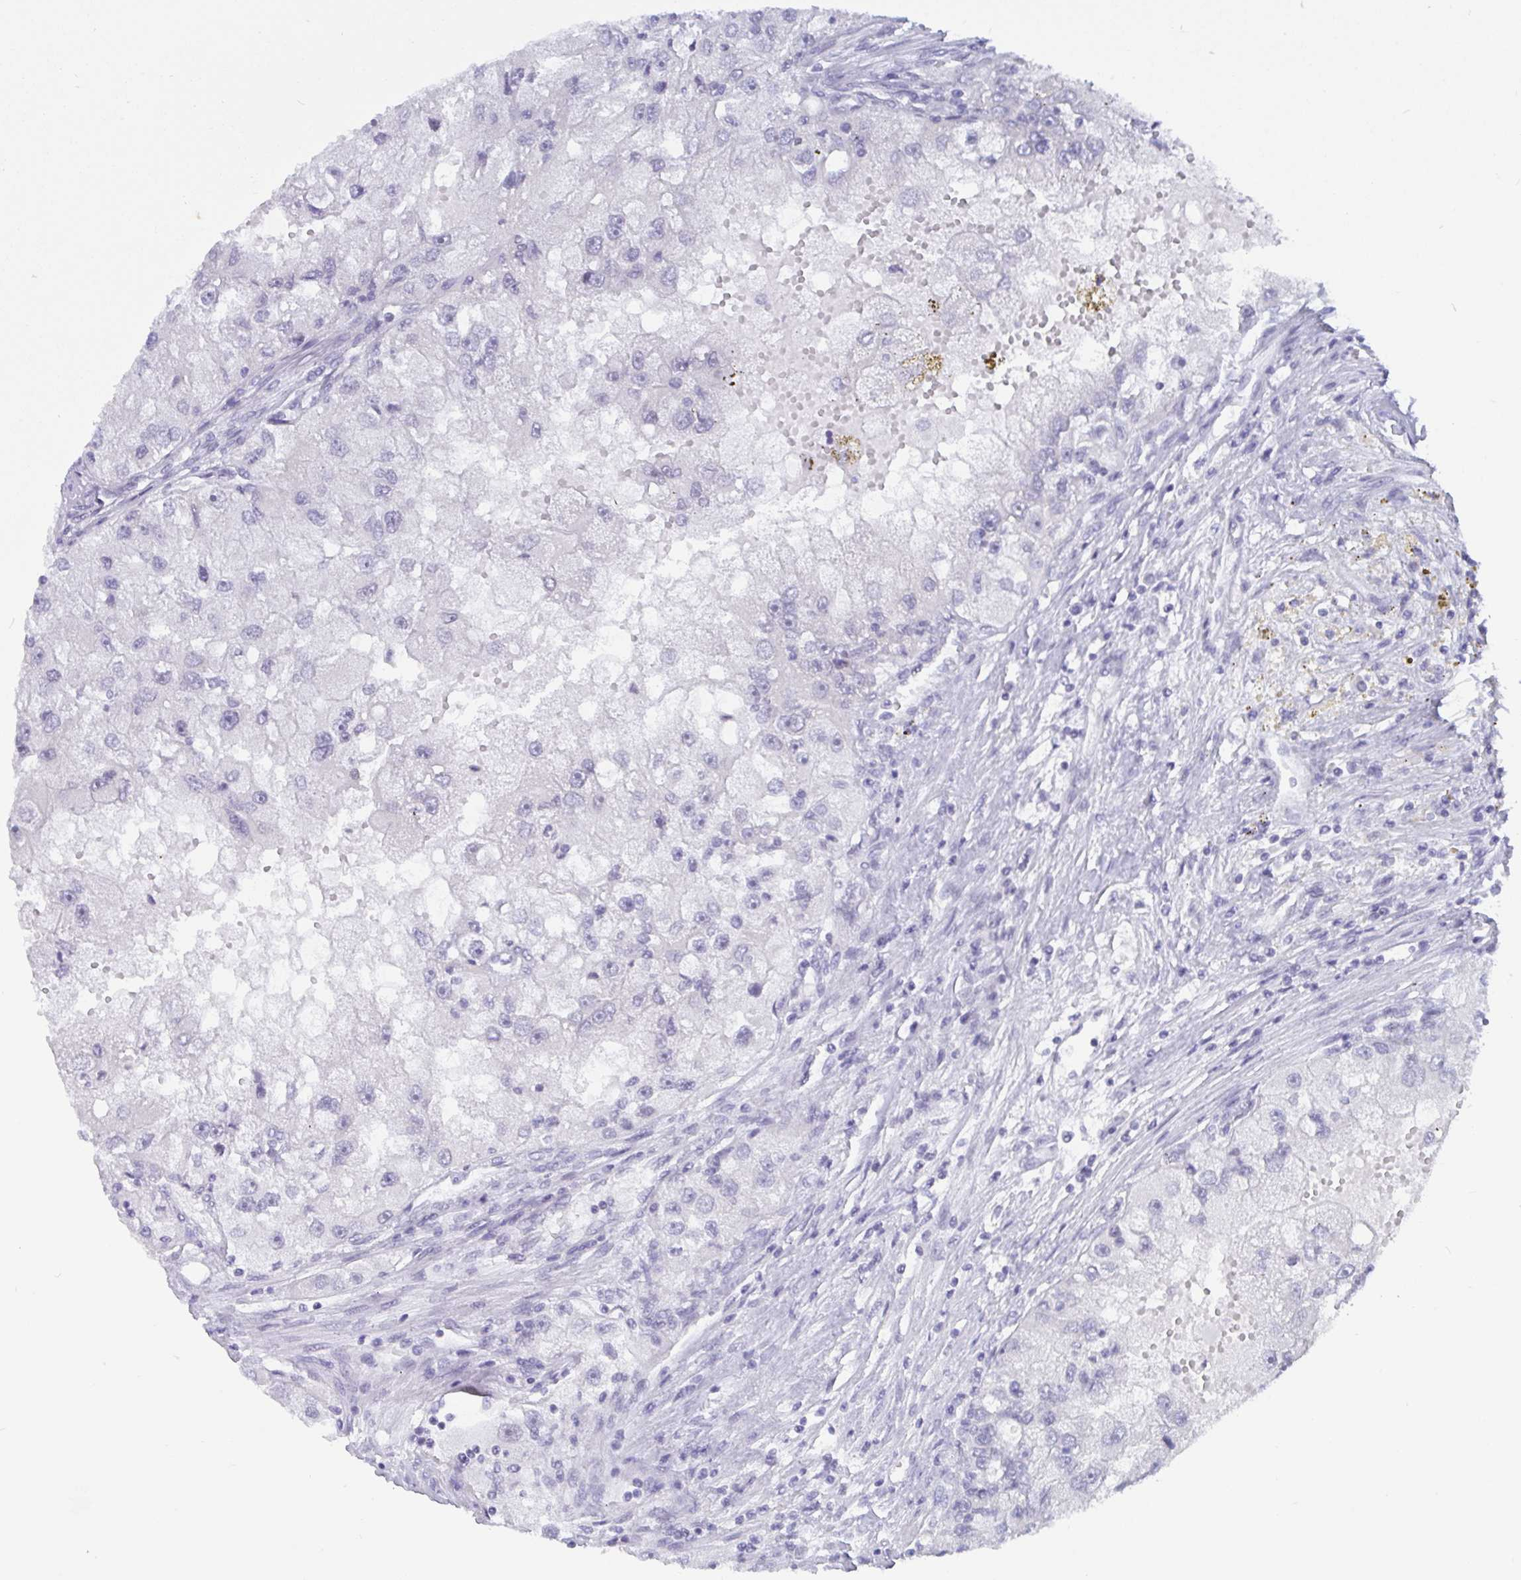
{"staining": {"intensity": "negative", "quantity": "none", "location": "none"}, "tissue": "renal cancer", "cell_type": "Tumor cells", "image_type": "cancer", "snomed": [{"axis": "morphology", "description": "Adenocarcinoma, NOS"}, {"axis": "topography", "description": "Kidney"}], "caption": "Tumor cells show no significant positivity in renal adenocarcinoma. Brightfield microscopy of immunohistochemistry (IHC) stained with DAB (3,3'-diaminobenzidine) (brown) and hematoxylin (blue), captured at high magnification.", "gene": "BMAL2", "patient": {"sex": "male", "age": 63}}